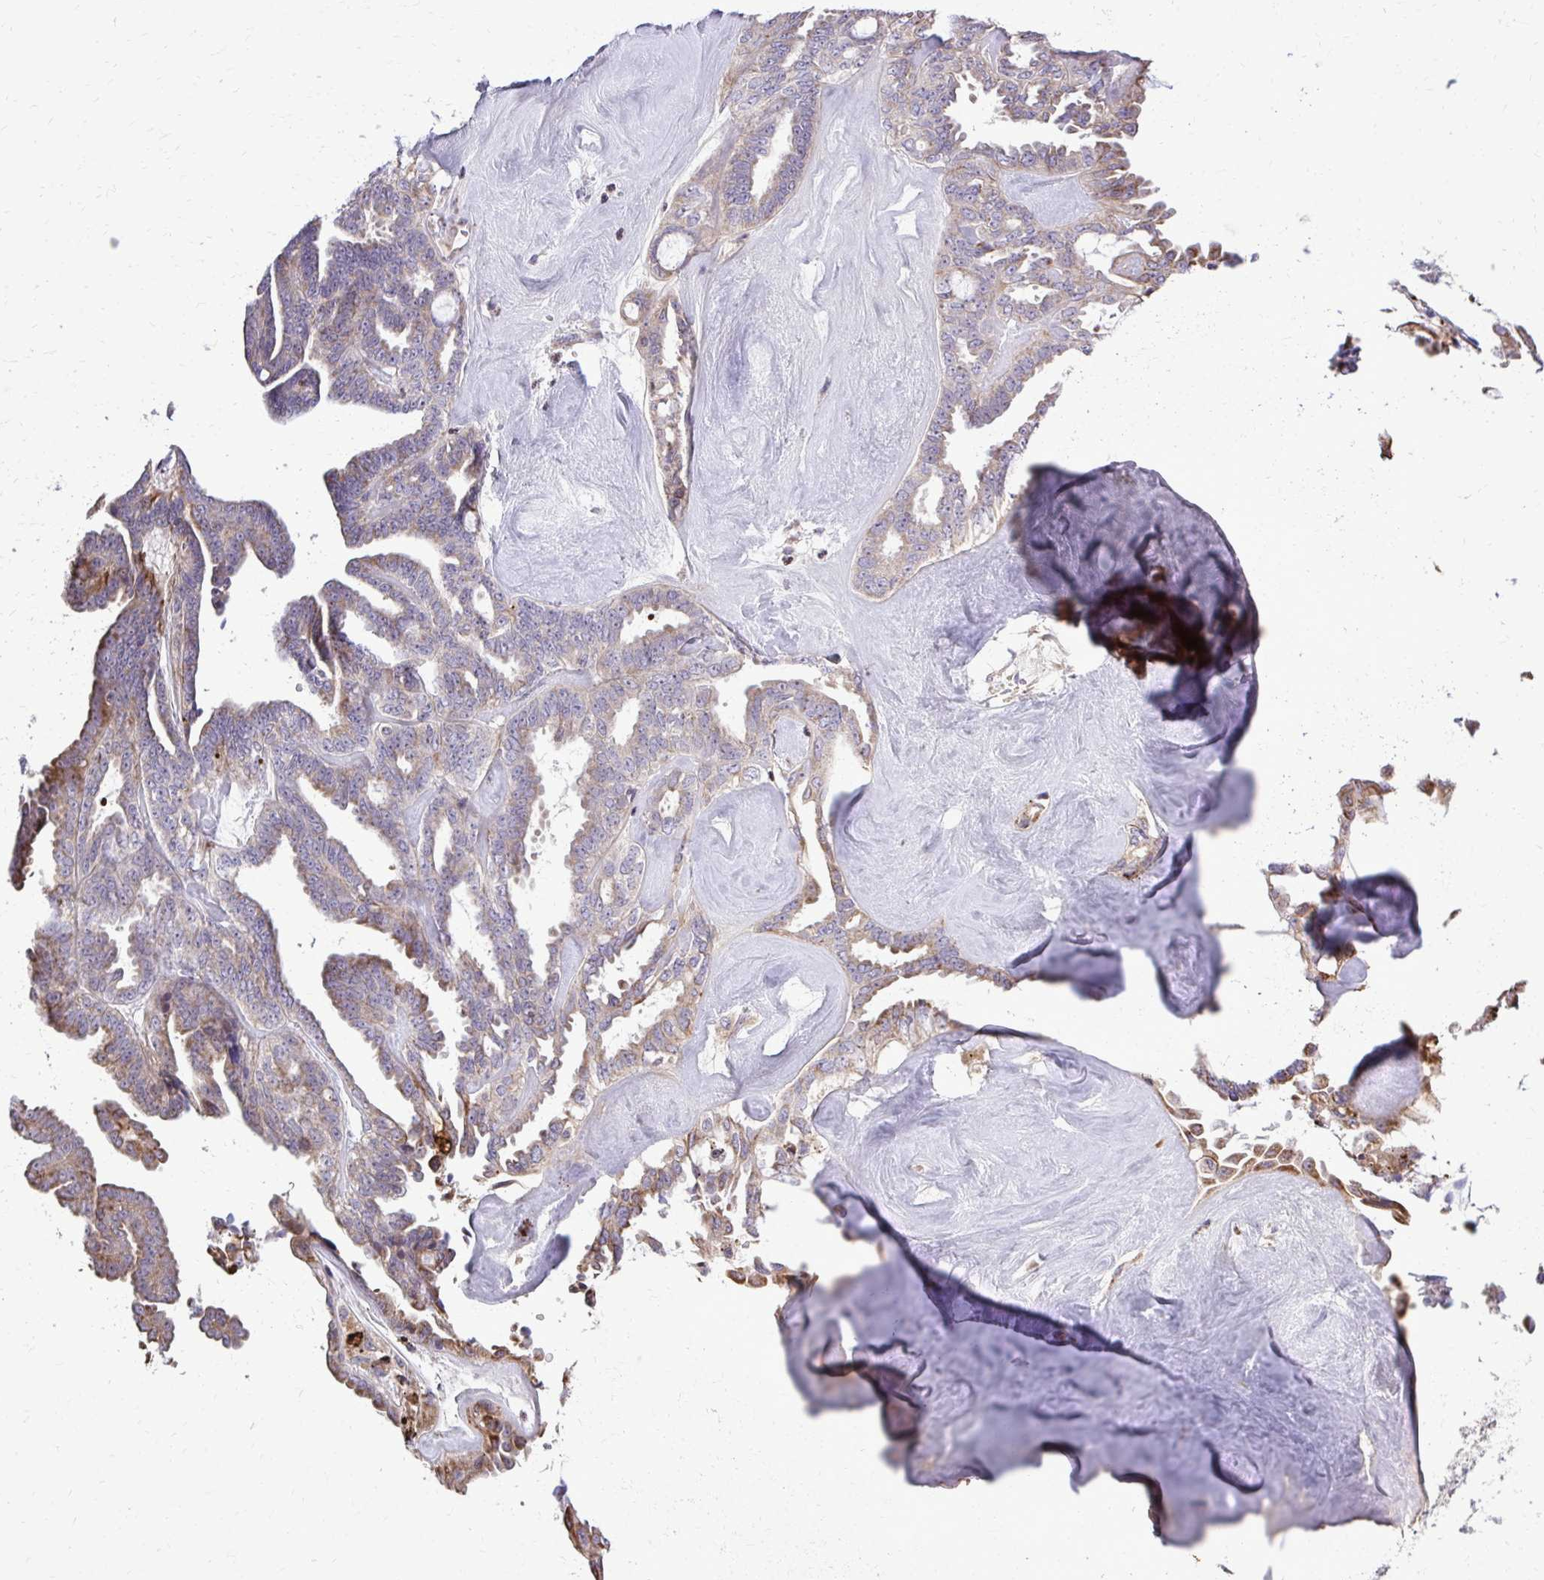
{"staining": {"intensity": "weak", "quantity": "25%-75%", "location": "cytoplasmic/membranous"}, "tissue": "ovarian cancer", "cell_type": "Tumor cells", "image_type": "cancer", "snomed": [{"axis": "morphology", "description": "Cystadenocarcinoma, serous, NOS"}, {"axis": "topography", "description": "Ovary"}], "caption": "Immunohistochemical staining of human ovarian cancer reveals weak cytoplasmic/membranous protein staining in about 25%-75% of tumor cells.", "gene": "ABCC3", "patient": {"sex": "female", "age": 71}}